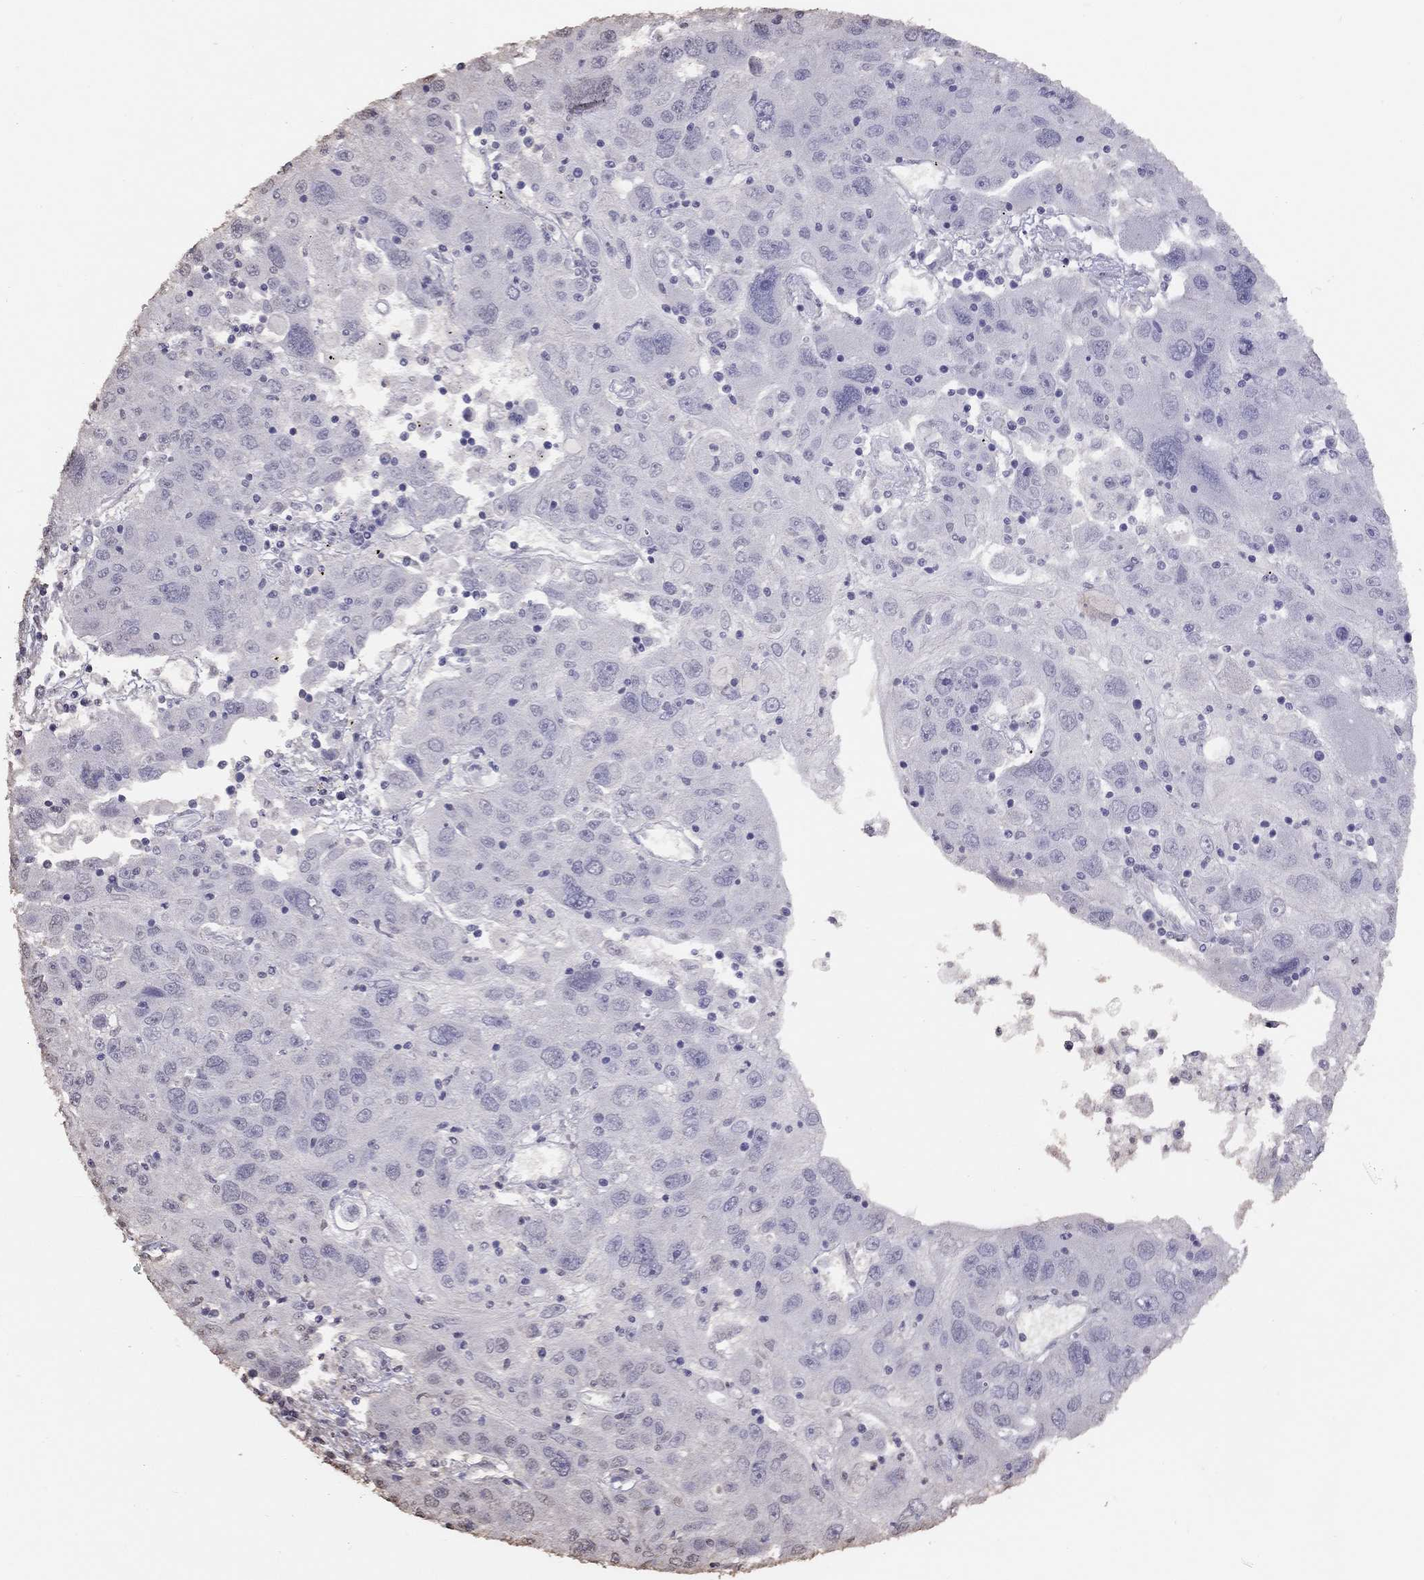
{"staining": {"intensity": "negative", "quantity": "none", "location": "none"}, "tissue": "stomach cancer", "cell_type": "Tumor cells", "image_type": "cancer", "snomed": [{"axis": "morphology", "description": "Adenocarcinoma, NOS"}, {"axis": "topography", "description": "Stomach"}], "caption": "Tumor cells show no significant staining in stomach adenocarcinoma. Nuclei are stained in blue.", "gene": "SUN3", "patient": {"sex": "male", "age": 56}}